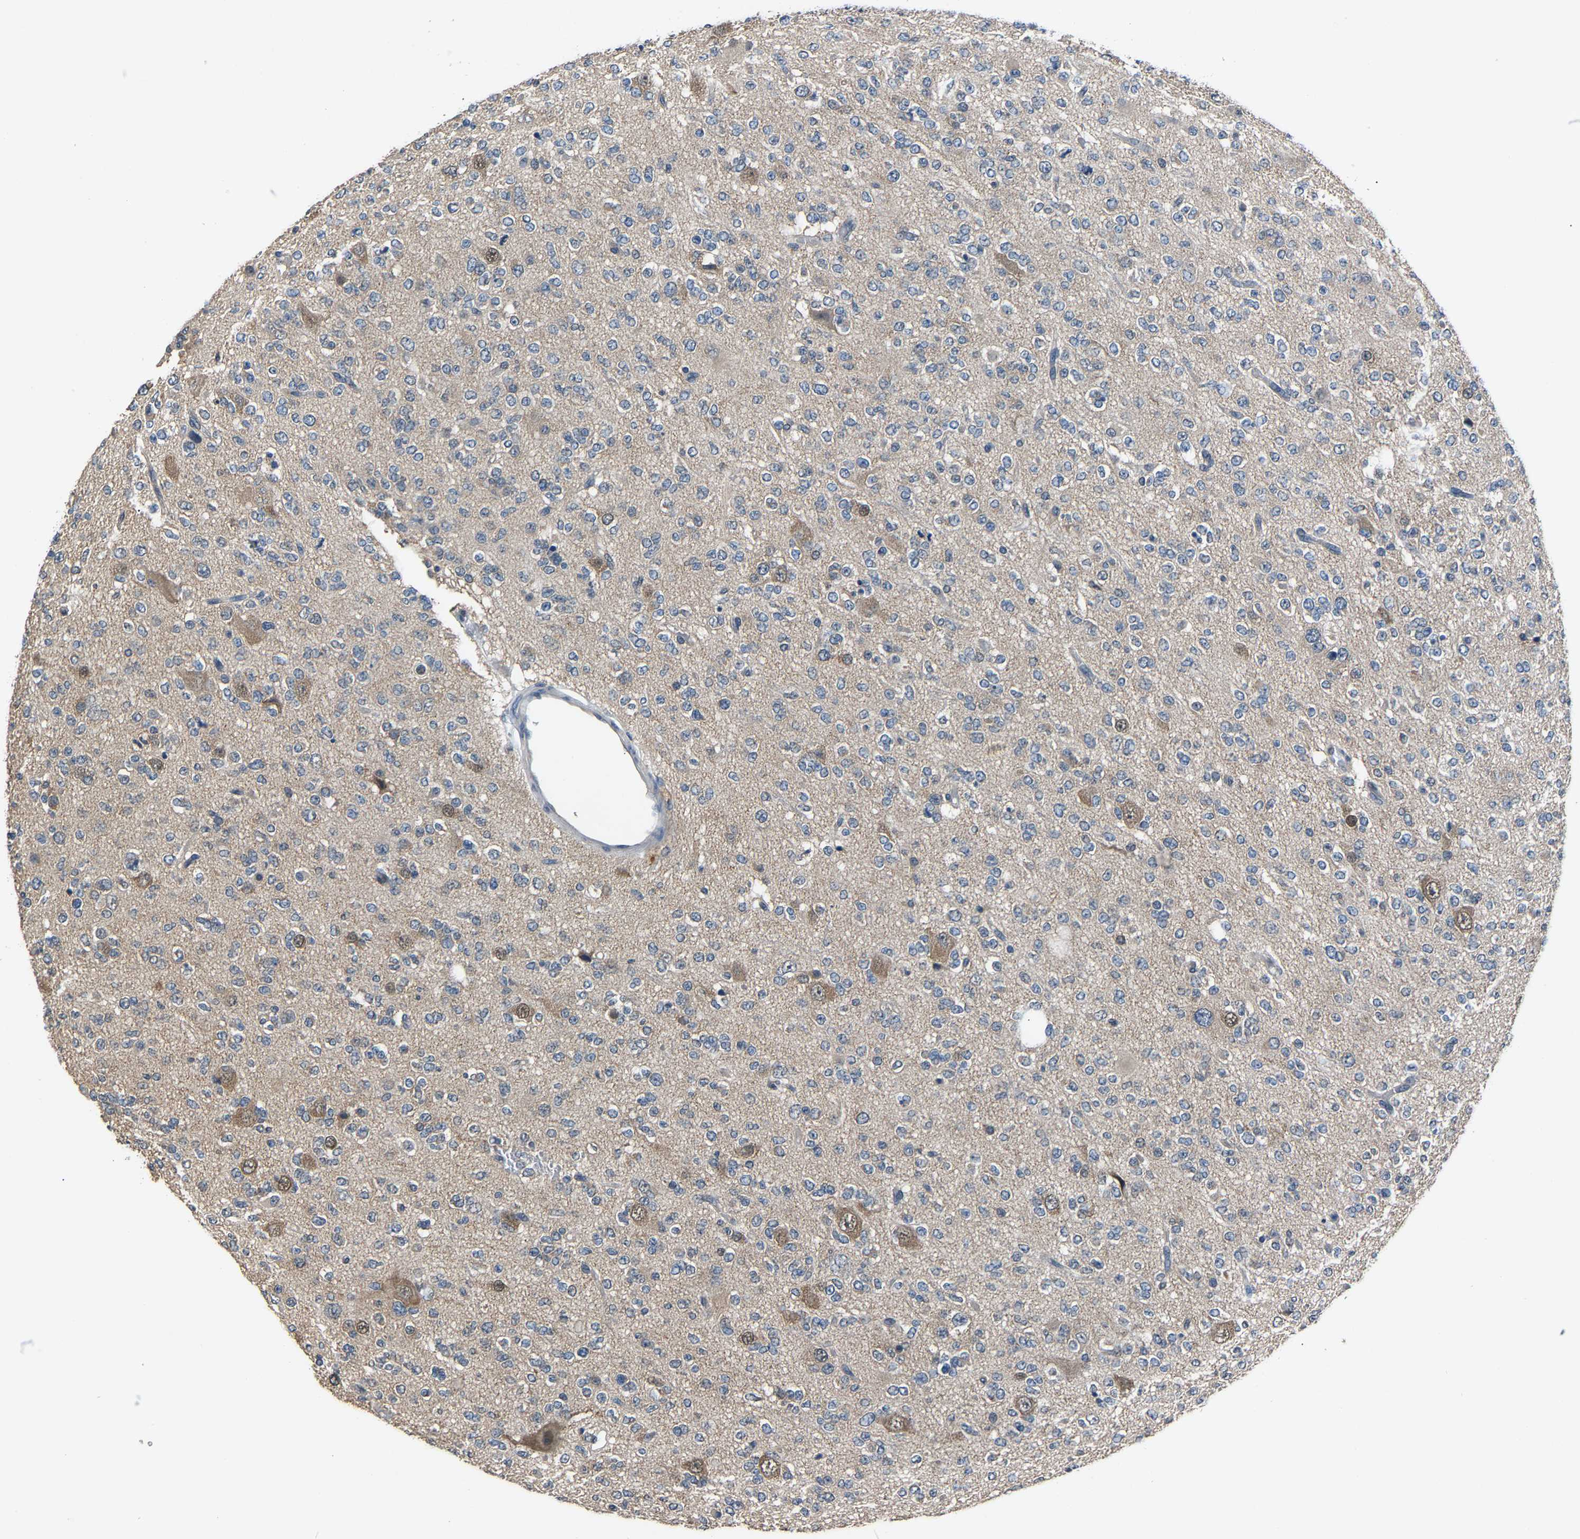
{"staining": {"intensity": "weak", "quantity": "<25%", "location": "cytoplasmic/membranous"}, "tissue": "glioma", "cell_type": "Tumor cells", "image_type": "cancer", "snomed": [{"axis": "morphology", "description": "Glioma, malignant, Low grade"}, {"axis": "topography", "description": "Brain"}], "caption": "Malignant low-grade glioma was stained to show a protein in brown. There is no significant staining in tumor cells.", "gene": "ABCC9", "patient": {"sex": "male", "age": 38}}